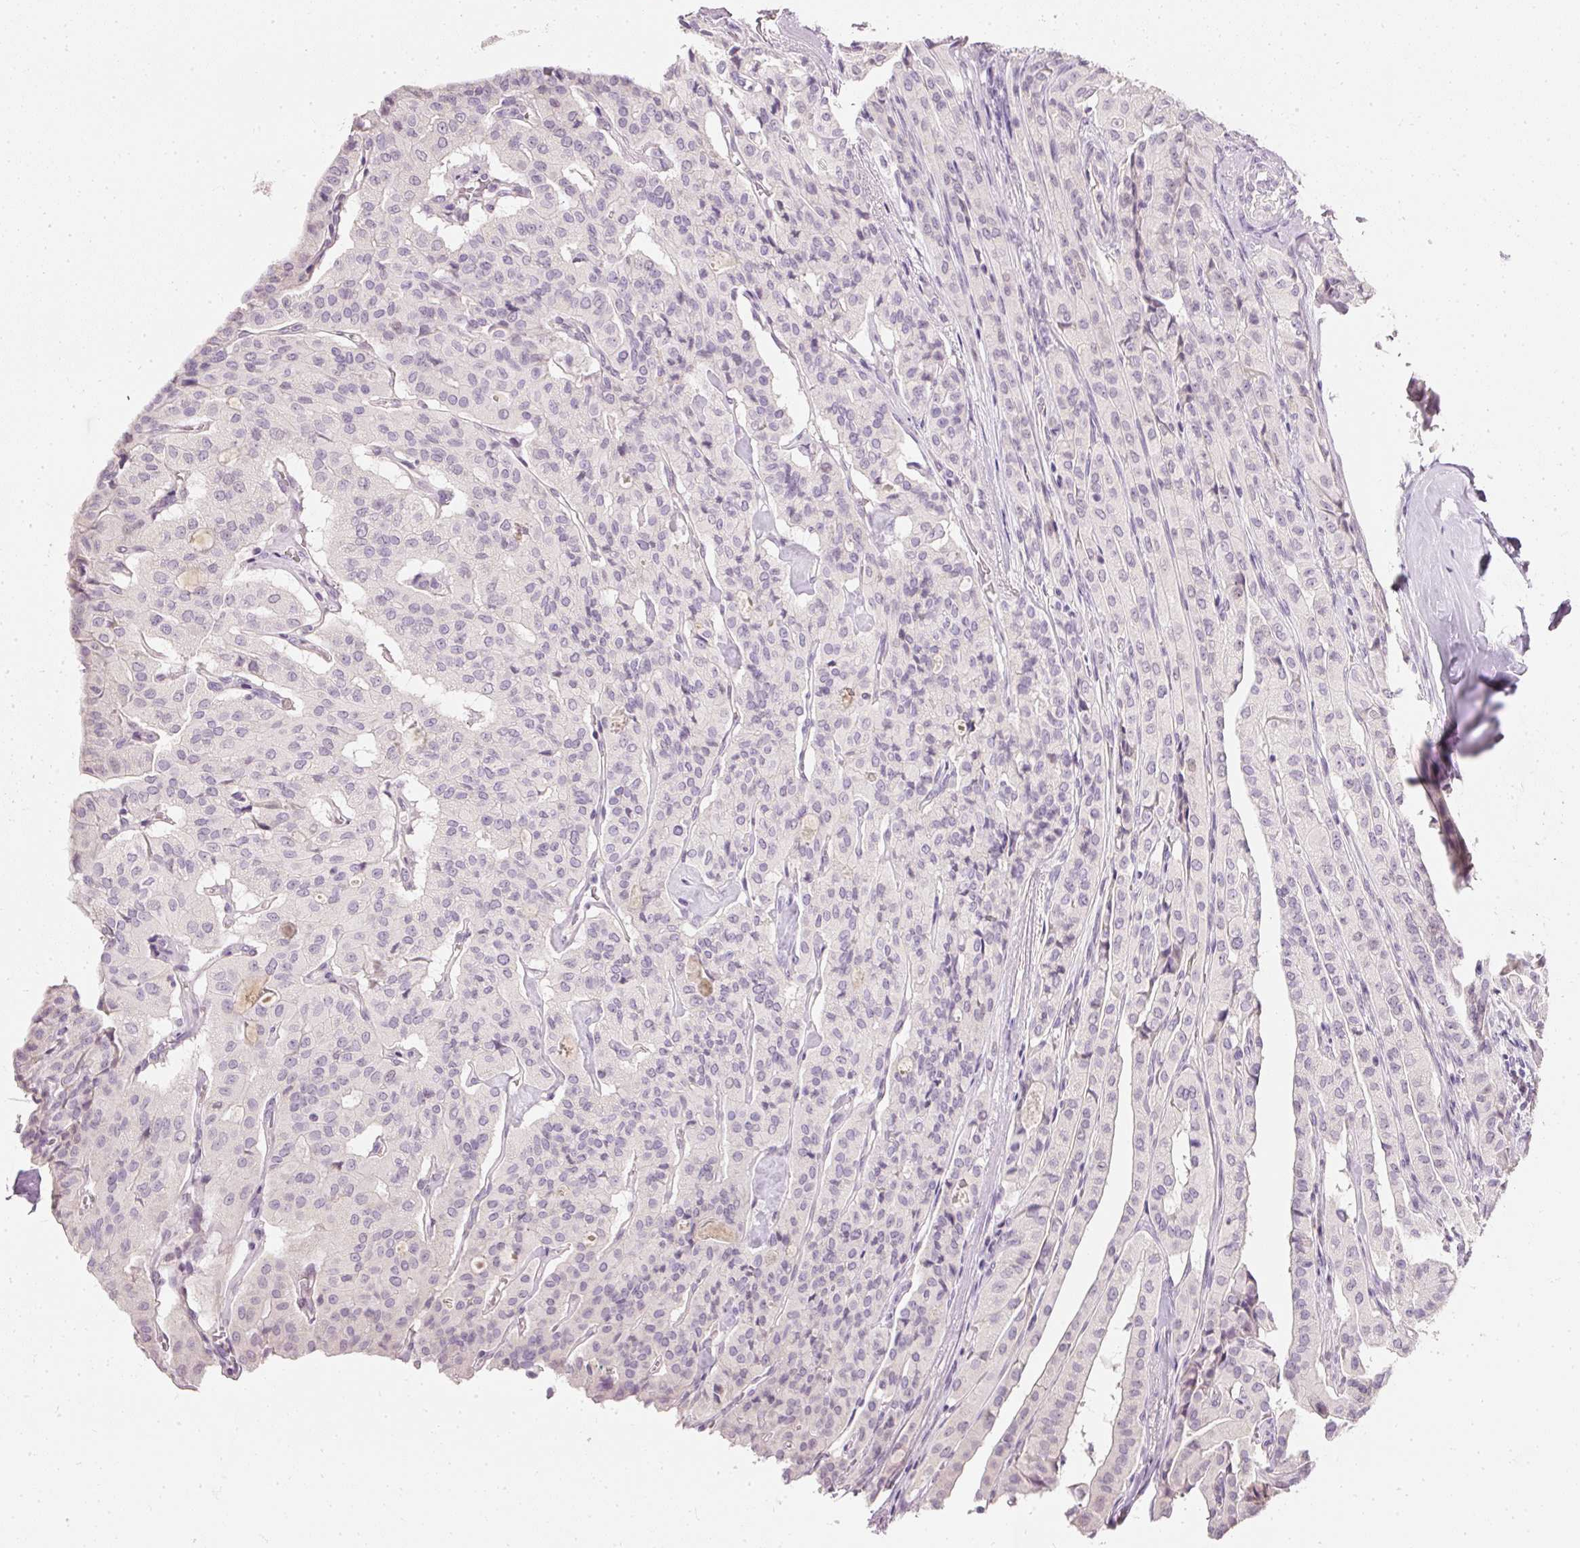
{"staining": {"intensity": "weak", "quantity": "<25%", "location": "nuclear"}, "tissue": "thyroid cancer", "cell_type": "Tumor cells", "image_type": "cancer", "snomed": [{"axis": "morphology", "description": "Papillary adenocarcinoma, NOS"}, {"axis": "topography", "description": "Thyroid gland"}], "caption": "DAB (3,3'-diaminobenzidine) immunohistochemical staining of human thyroid papillary adenocarcinoma shows no significant expression in tumor cells.", "gene": "ELAVL3", "patient": {"sex": "female", "age": 59}}